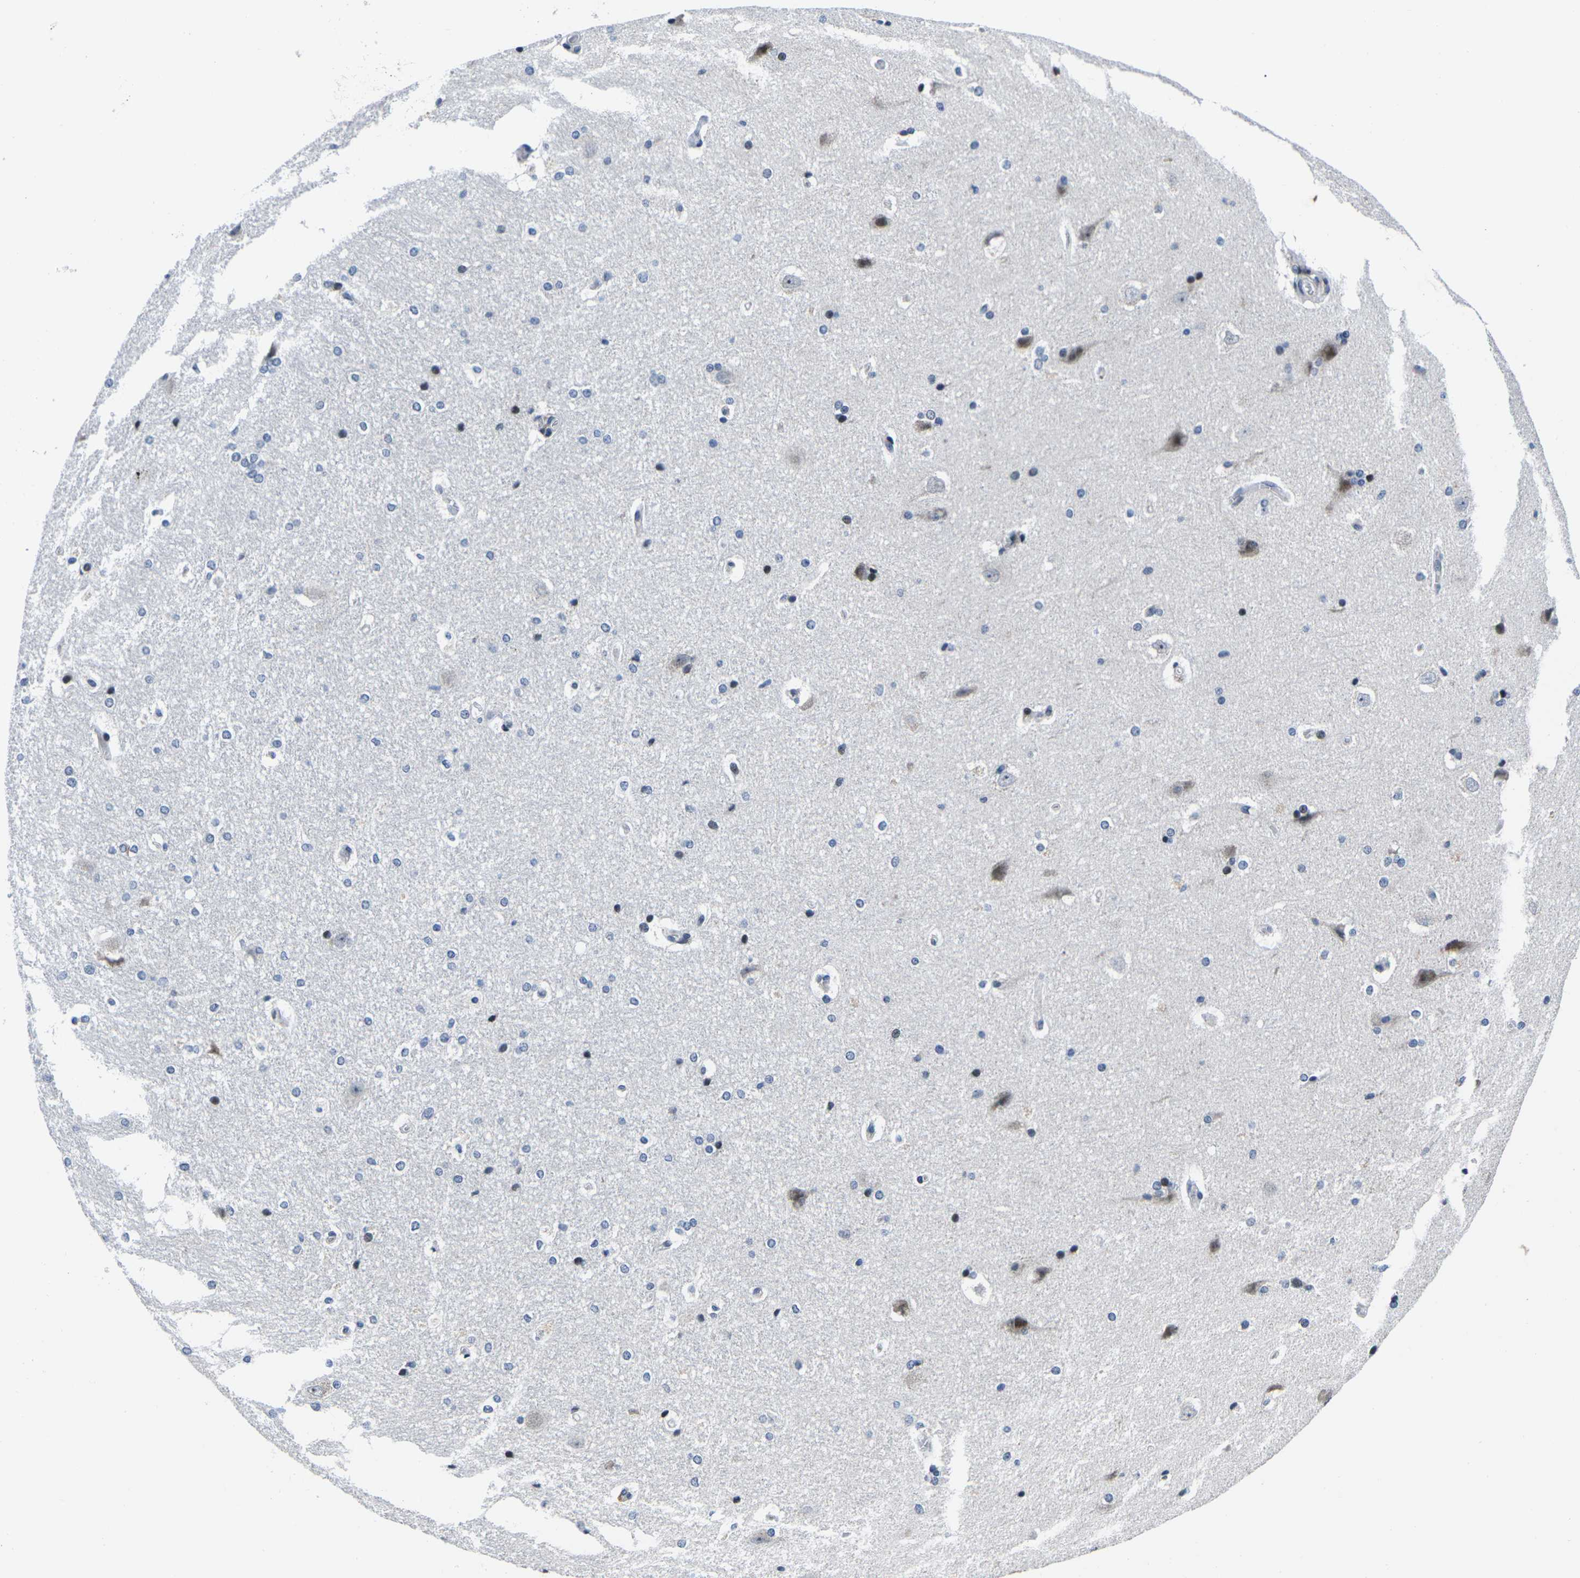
{"staining": {"intensity": "negative", "quantity": "none", "location": "none"}, "tissue": "hippocampus", "cell_type": "Glial cells", "image_type": "normal", "snomed": [{"axis": "morphology", "description": "Normal tissue, NOS"}, {"axis": "topography", "description": "Hippocampus"}], "caption": "Photomicrograph shows no significant protein positivity in glial cells of normal hippocampus.", "gene": "CDC73", "patient": {"sex": "female", "age": 19}}